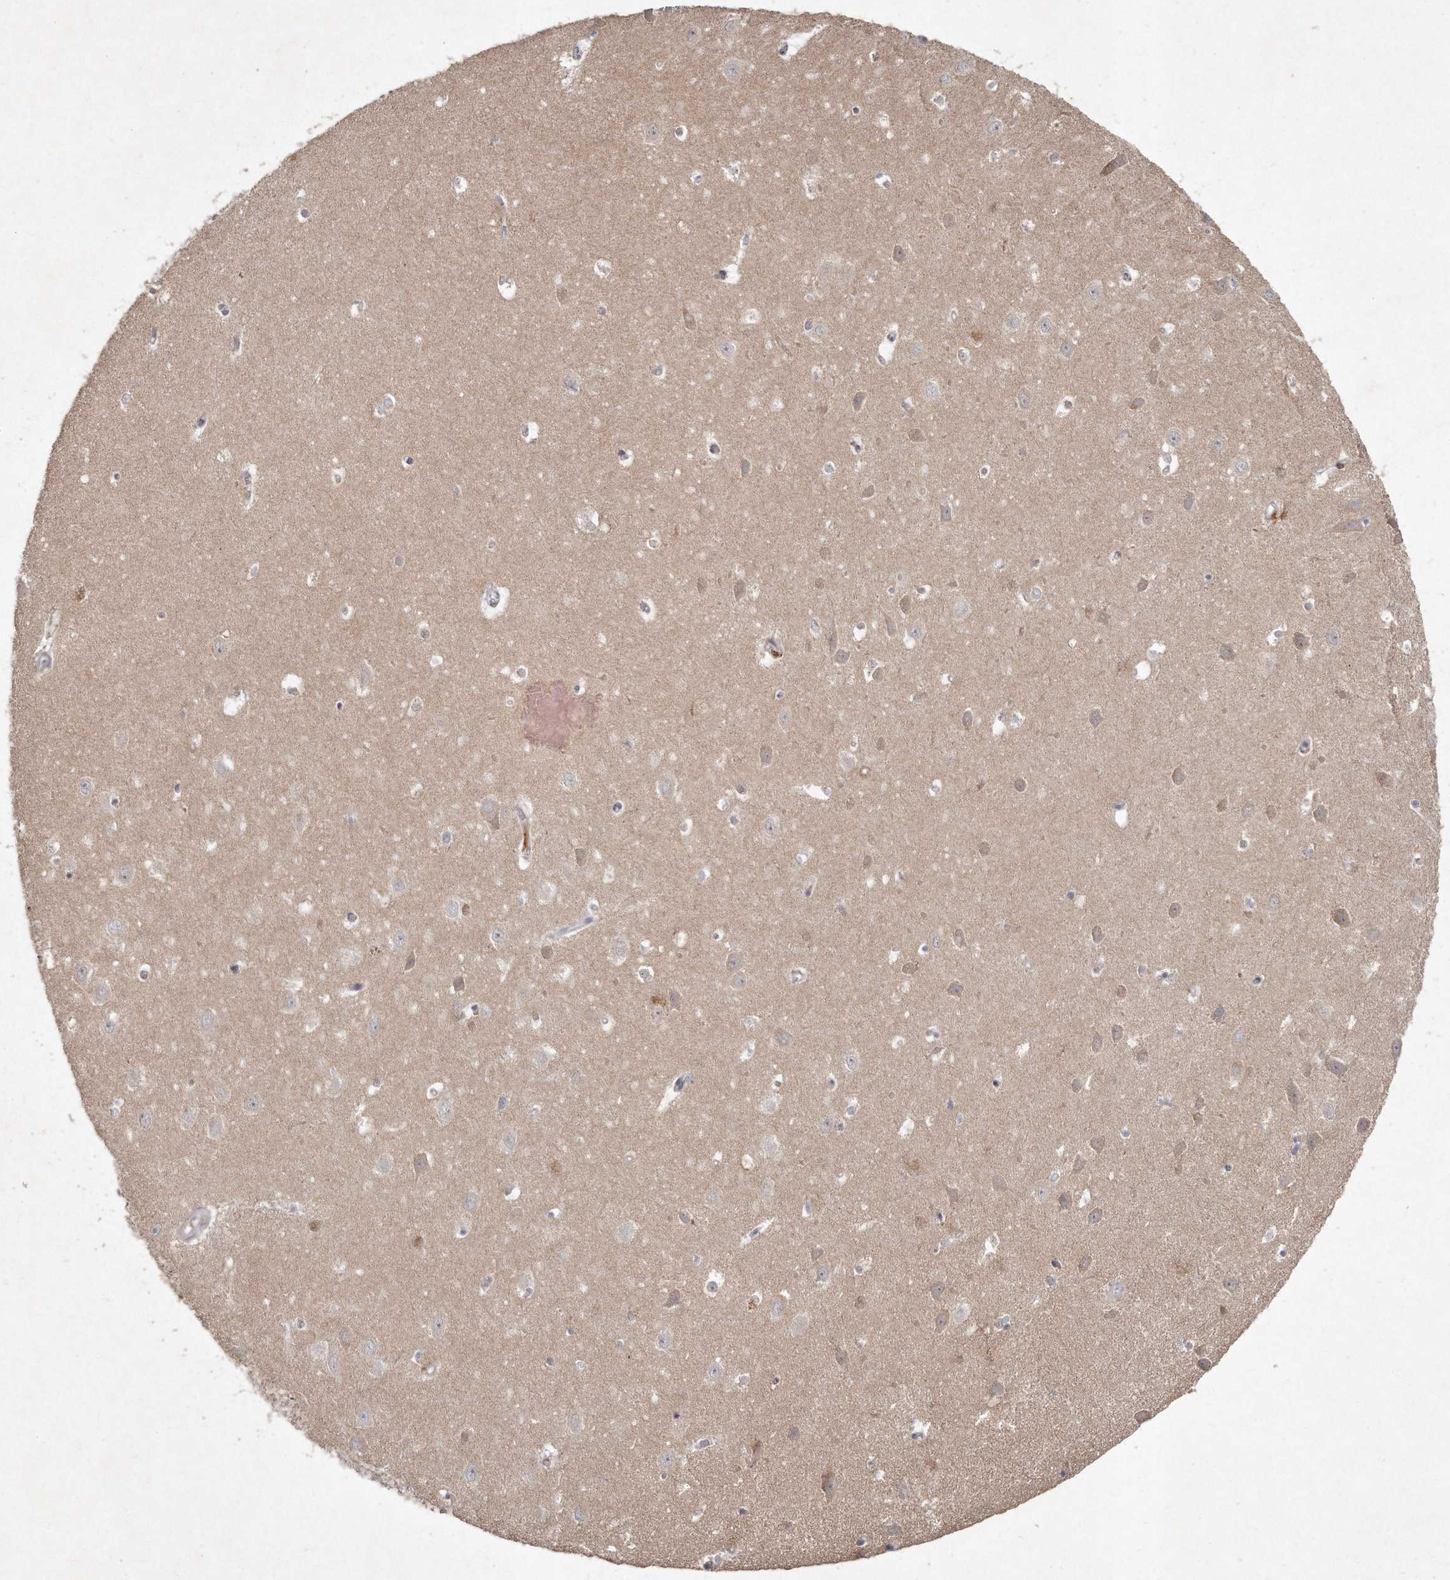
{"staining": {"intensity": "weak", "quantity": "<25%", "location": "cytoplasmic/membranous"}, "tissue": "hippocampus", "cell_type": "Glial cells", "image_type": "normal", "snomed": [{"axis": "morphology", "description": "Normal tissue, NOS"}, {"axis": "topography", "description": "Hippocampus"}], "caption": "The immunohistochemistry (IHC) micrograph has no significant expression in glial cells of hippocampus.", "gene": "TECR", "patient": {"sex": "female", "age": 64}}